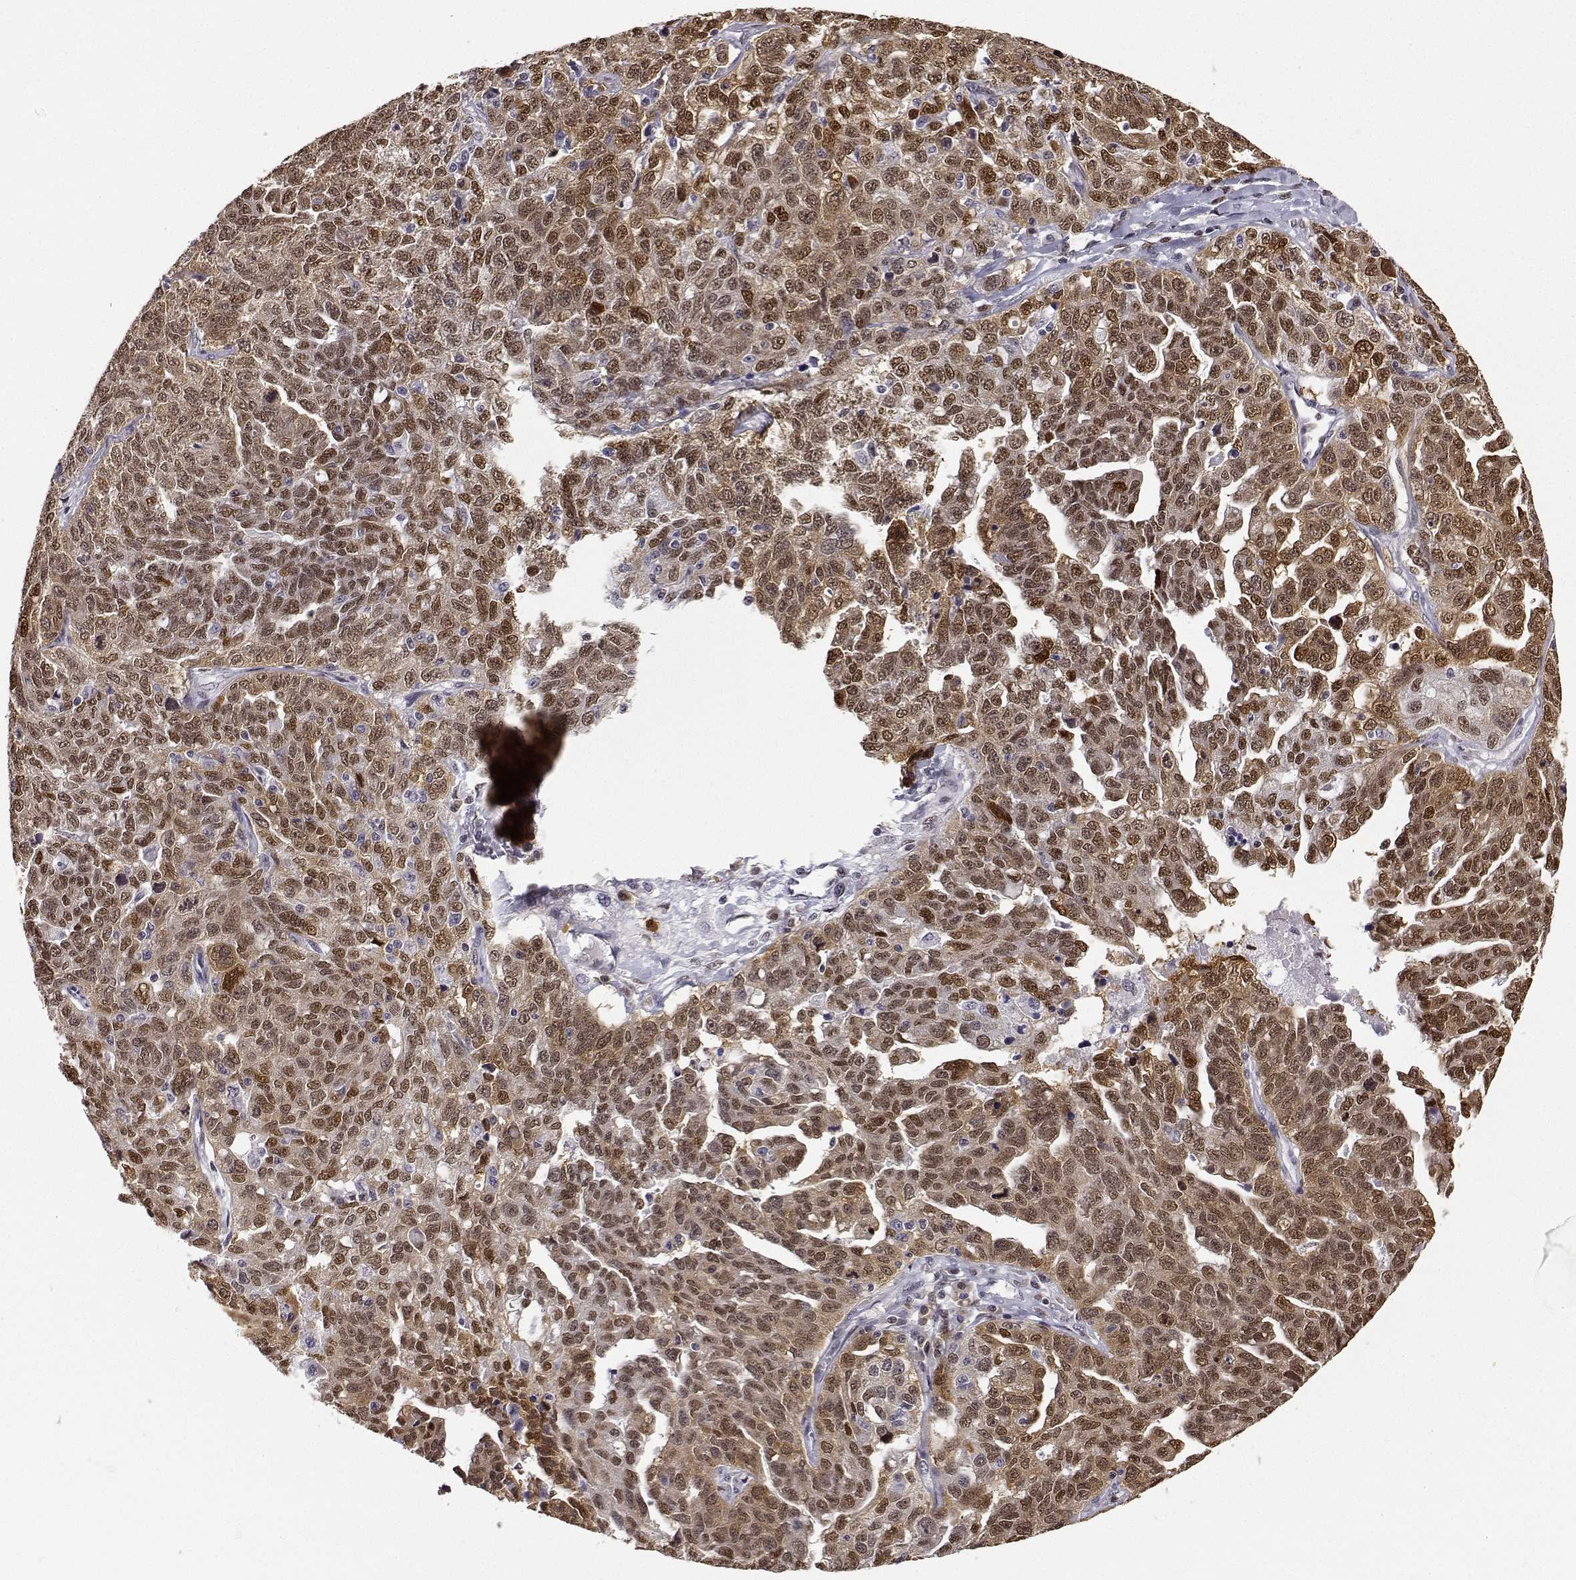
{"staining": {"intensity": "moderate", "quantity": ">75%", "location": "cytoplasmic/membranous,nuclear"}, "tissue": "ovarian cancer", "cell_type": "Tumor cells", "image_type": "cancer", "snomed": [{"axis": "morphology", "description": "Cystadenocarcinoma, serous, NOS"}, {"axis": "topography", "description": "Ovary"}], "caption": "Ovarian cancer (serous cystadenocarcinoma) tissue reveals moderate cytoplasmic/membranous and nuclear positivity in approximately >75% of tumor cells, visualized by immunohistochemistry.", "gene": "PHGDH", "patient": {"sex": "female", "age": 71}}